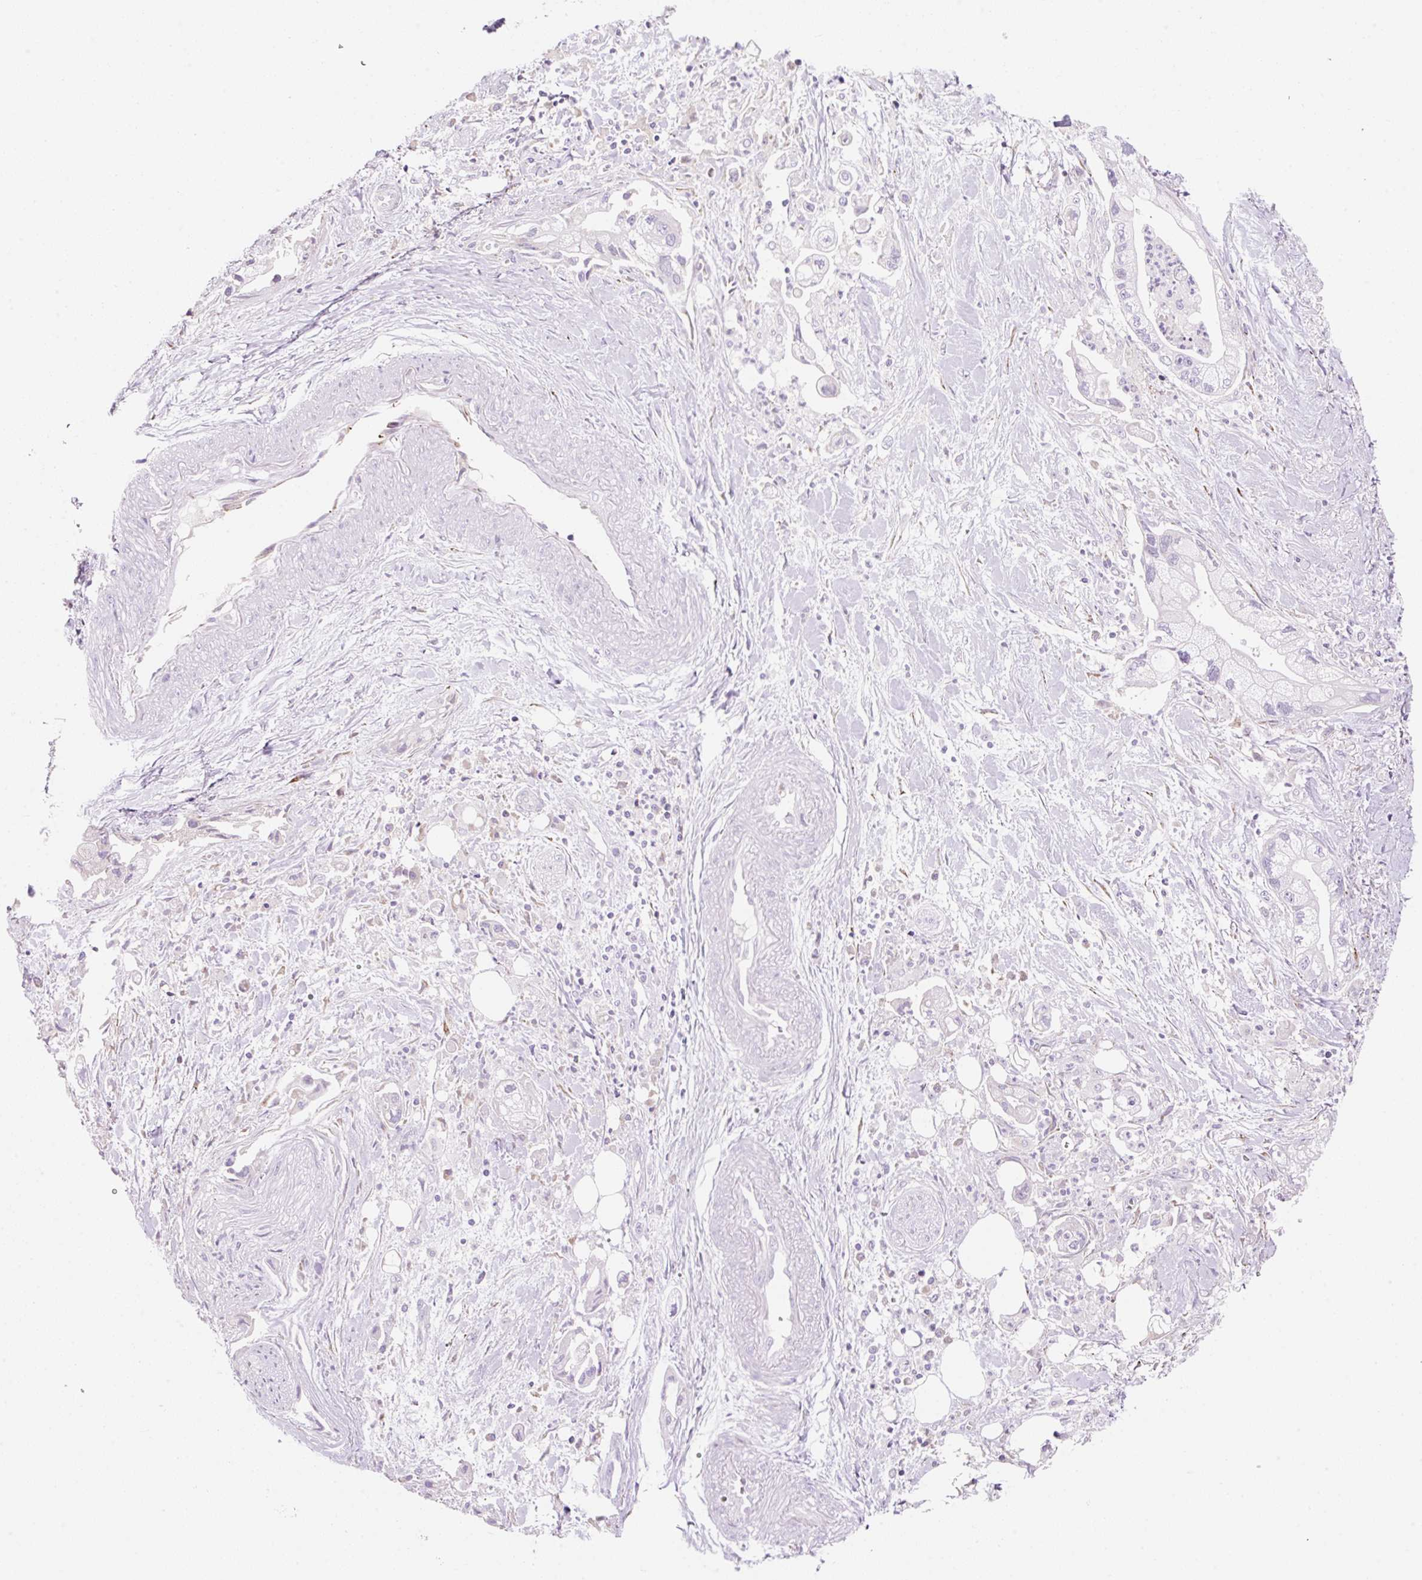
{"staining": {"intensity": "negative", "quantity": "none", "location": "none"}, "tissue": "pancreatic cancer", "cell_type": "Tumor cells", "image_type": "cancer", "snomed": [{"axis": "morphology", "description": "Adenocarcinoma, NOS"}, {"axis": "topography", "description": "Pancreas"}], "caption": "The IHC micrograph has no significant expression in tumor cells of pancreatic cancer tissue. (Immunohistochemistry (ihc), brightfield microscopy, high magnification).", "gene": "ZNF121", "patient": {"sex": "male", "age": 61}}